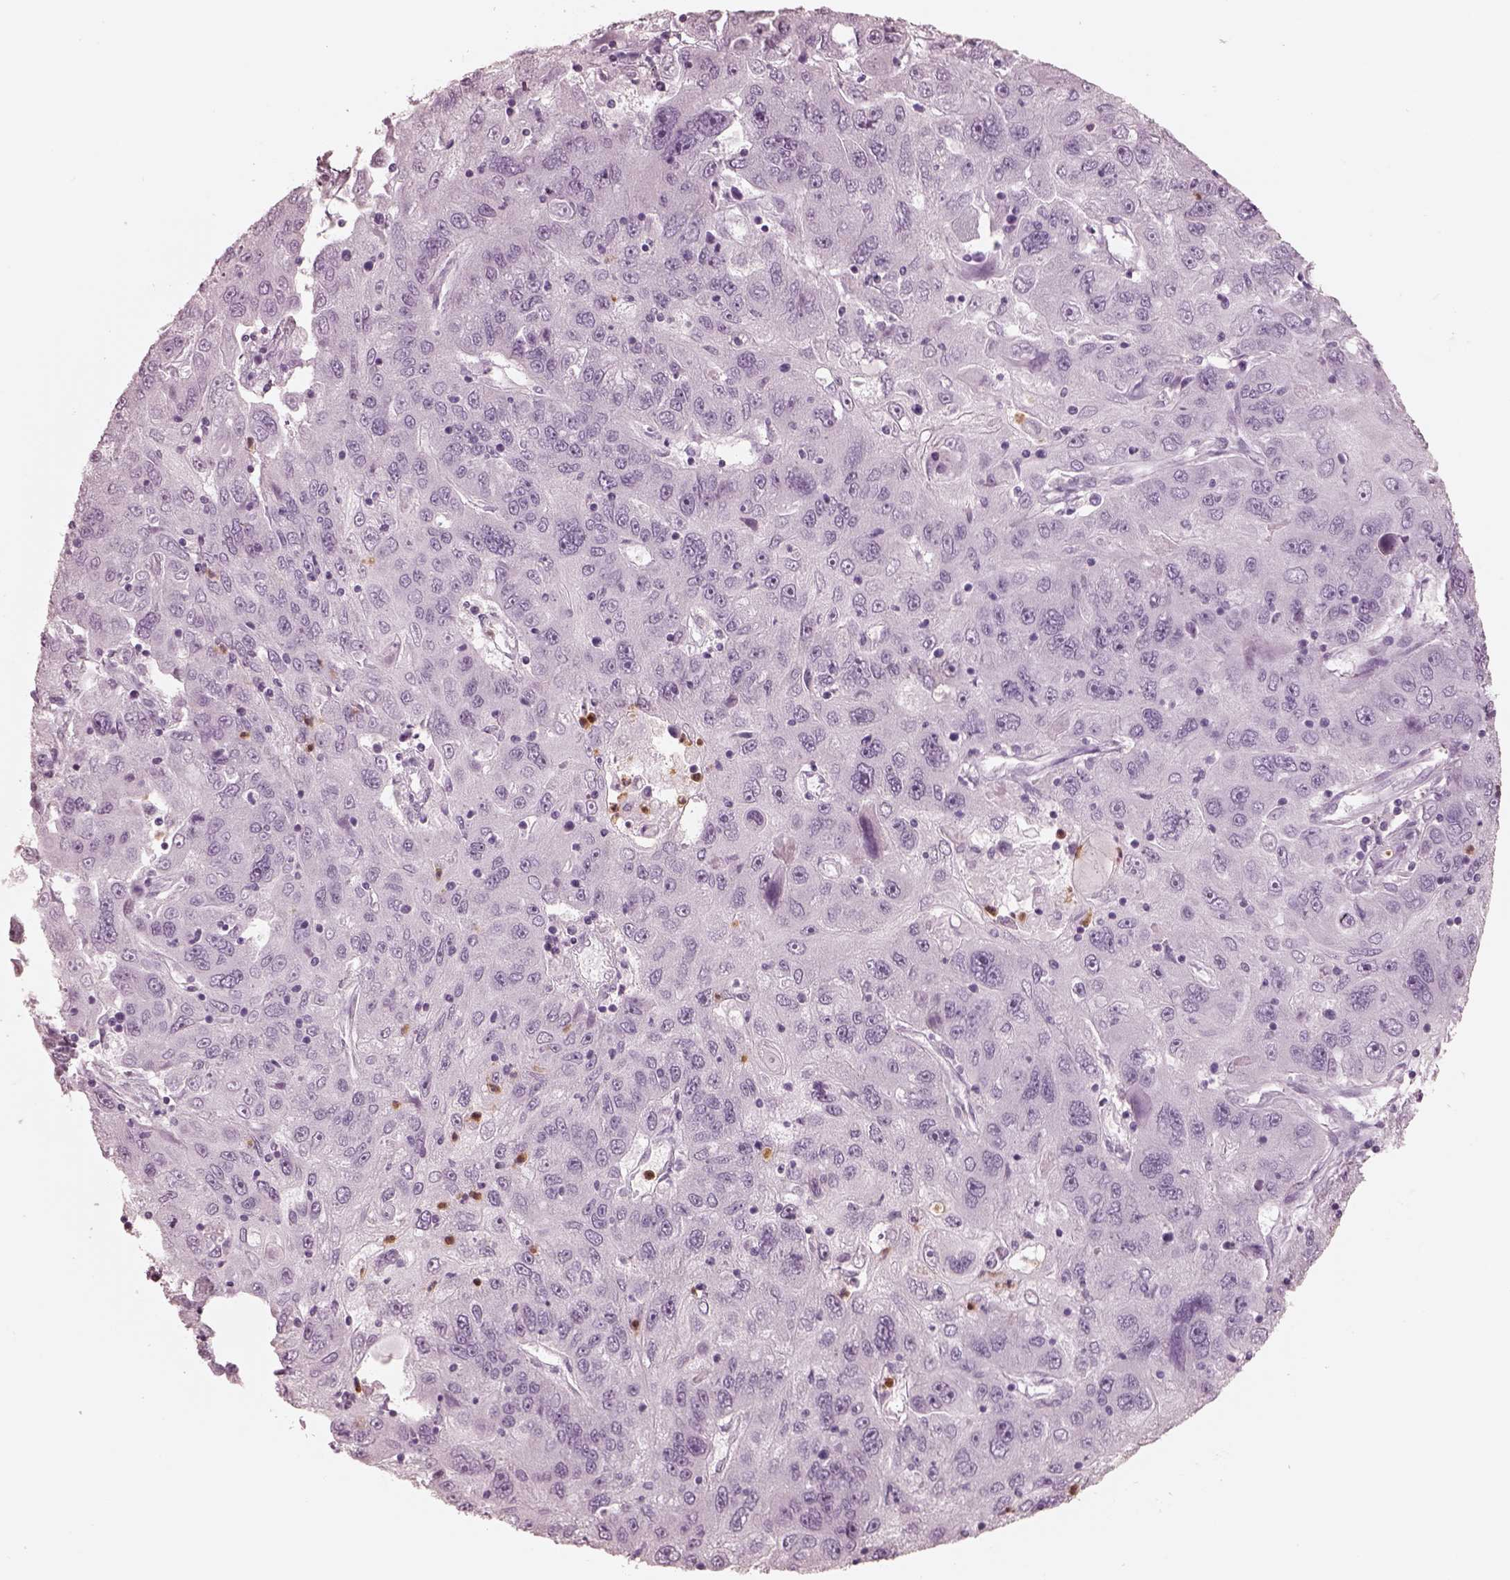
{"staining": {"intensity": "negative", "quantity": "none", "location": "none"}, "tissue": "stomach cancer", "cell_type": "Tumor cells", "image_type": "cancer", "snomed": [{"axis": "morphology", "description": "Adenocarcinoma, NOS"}, {"axis": "topography", "description": "Stomach"}], "caption": "Immunohistochemical staining of human stomach cancer (adenocarcinoma) exhibits no significant staining in tumor cells. (DAB IHC, high magnification).", "gene": "ELANE", "patient": {"sex": "male", "age": 56}}